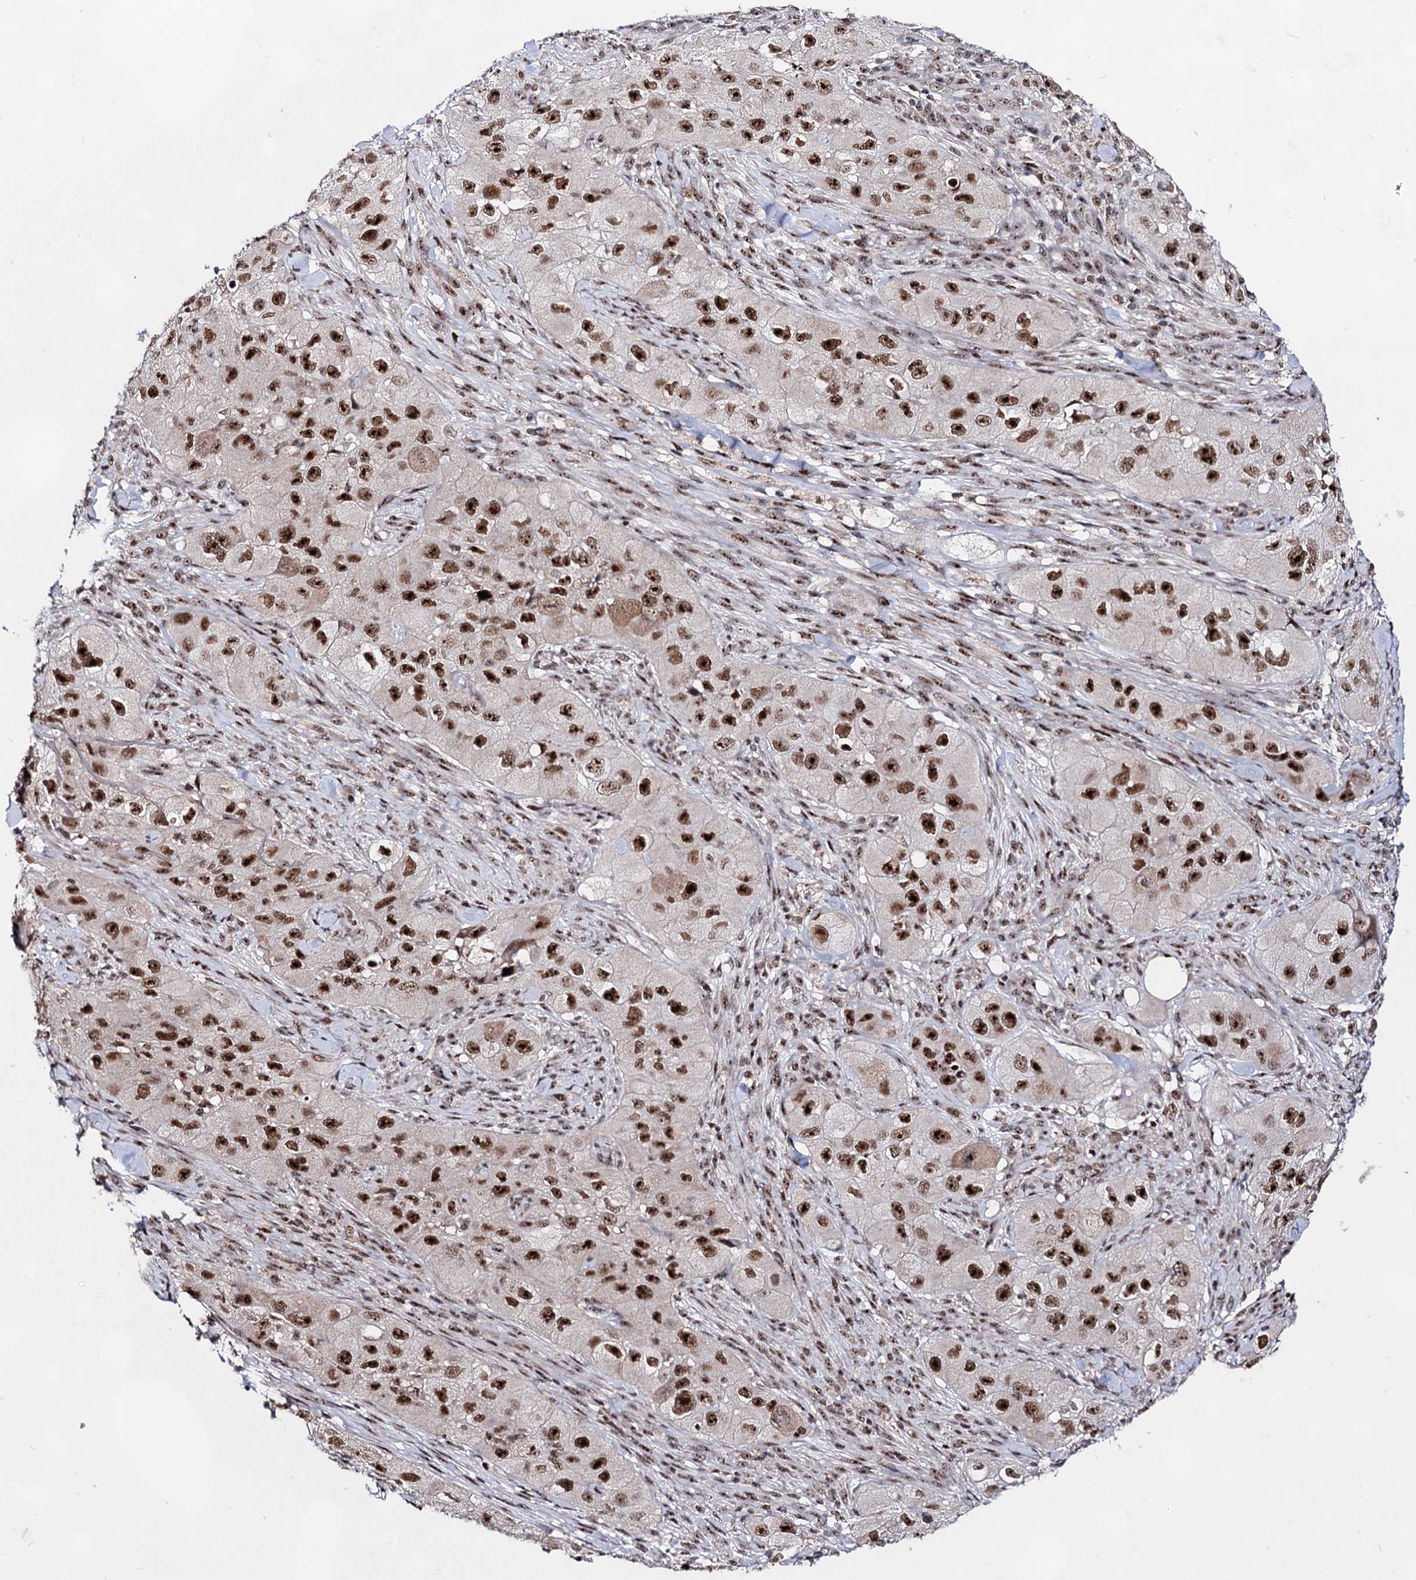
{"staining": {"intensity": "strong", "quantity": ">75%", "location": "nuclear"}, "tissue": "skin cancer", "cell_type": "Tumor cells", "image_type": "cancer", "snomed": [{"axis": "morphology", "description": "Squamous cell carcinoma, NOS"}, {"axis": "topography", "description": "Skin"}, {"axis": "topography", "description": "Subcutis"}], "caption": "Immunohistochemical staining of skin squamous cell carcinoma reveals high levels of strong nuclear protein positivity in approximately >75% of tumor cells. The staining was performed using DAB, with brown indicating positive protein expression. Nuclei are stained blue with hematoxylin.", "gene": "EXOSC10", "patient": {"sex": "male", "age": 73}}